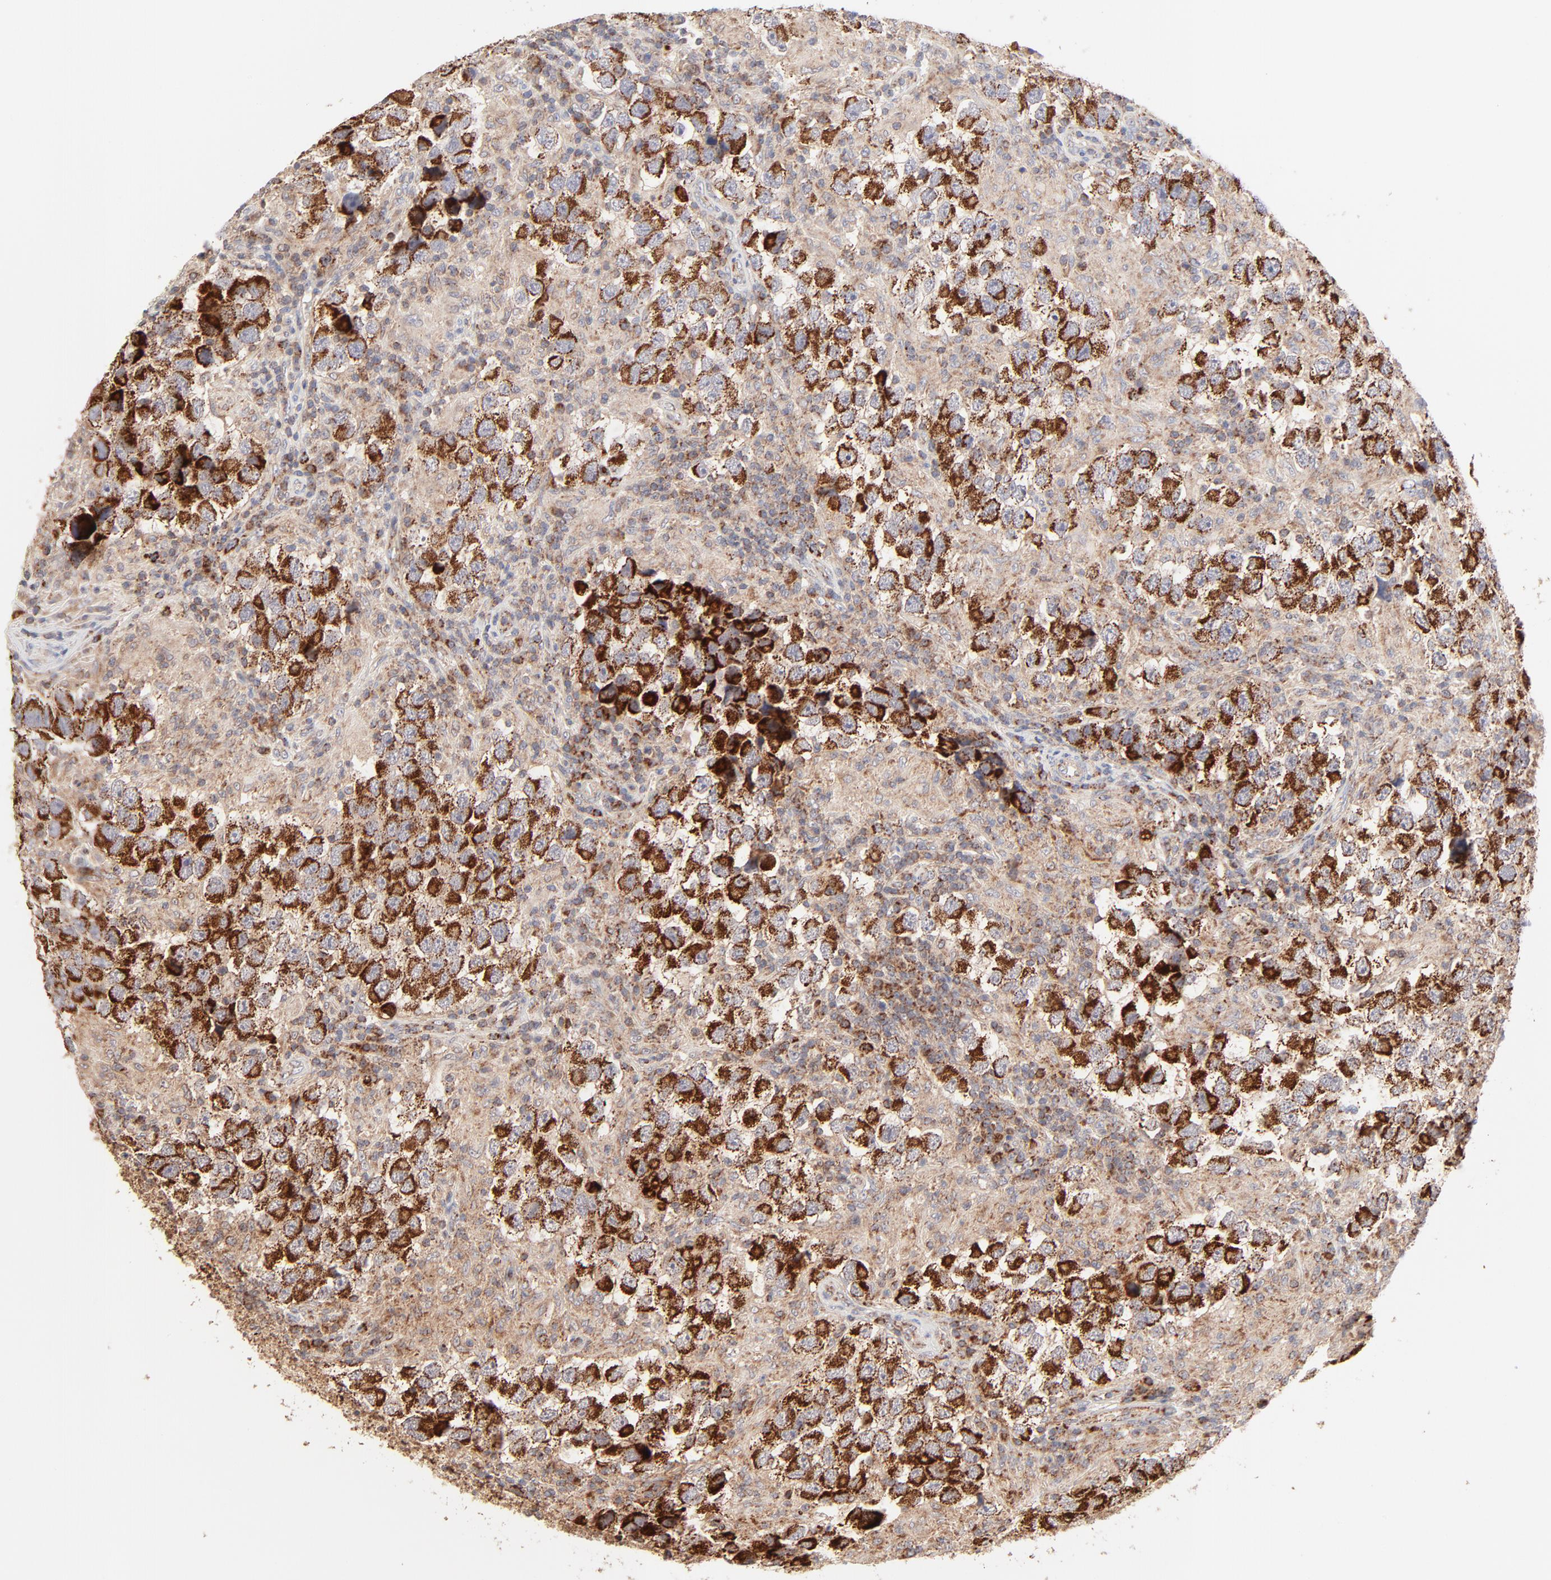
{"staining": {"intensity": "strong", "quantity": ">75%", "location": "cytoplasmic/membranous"}, "tissue": "testis cancer", "cell_type": "Tumor cells", "image_type": "cancer", "snomed": [{"axis": "morphology", "description": "Carcinoma, Embryonal, NOS"}, {"axis": "topography", "description": "Testis"}], "caption": "Testis embryonal carcinoma tissue demonstrates strong cytoplasmic/membranous expression in approximately >75% of tumor cells", "gene": "CSPG4", "patient": {"sex": "male", "age": 21}}